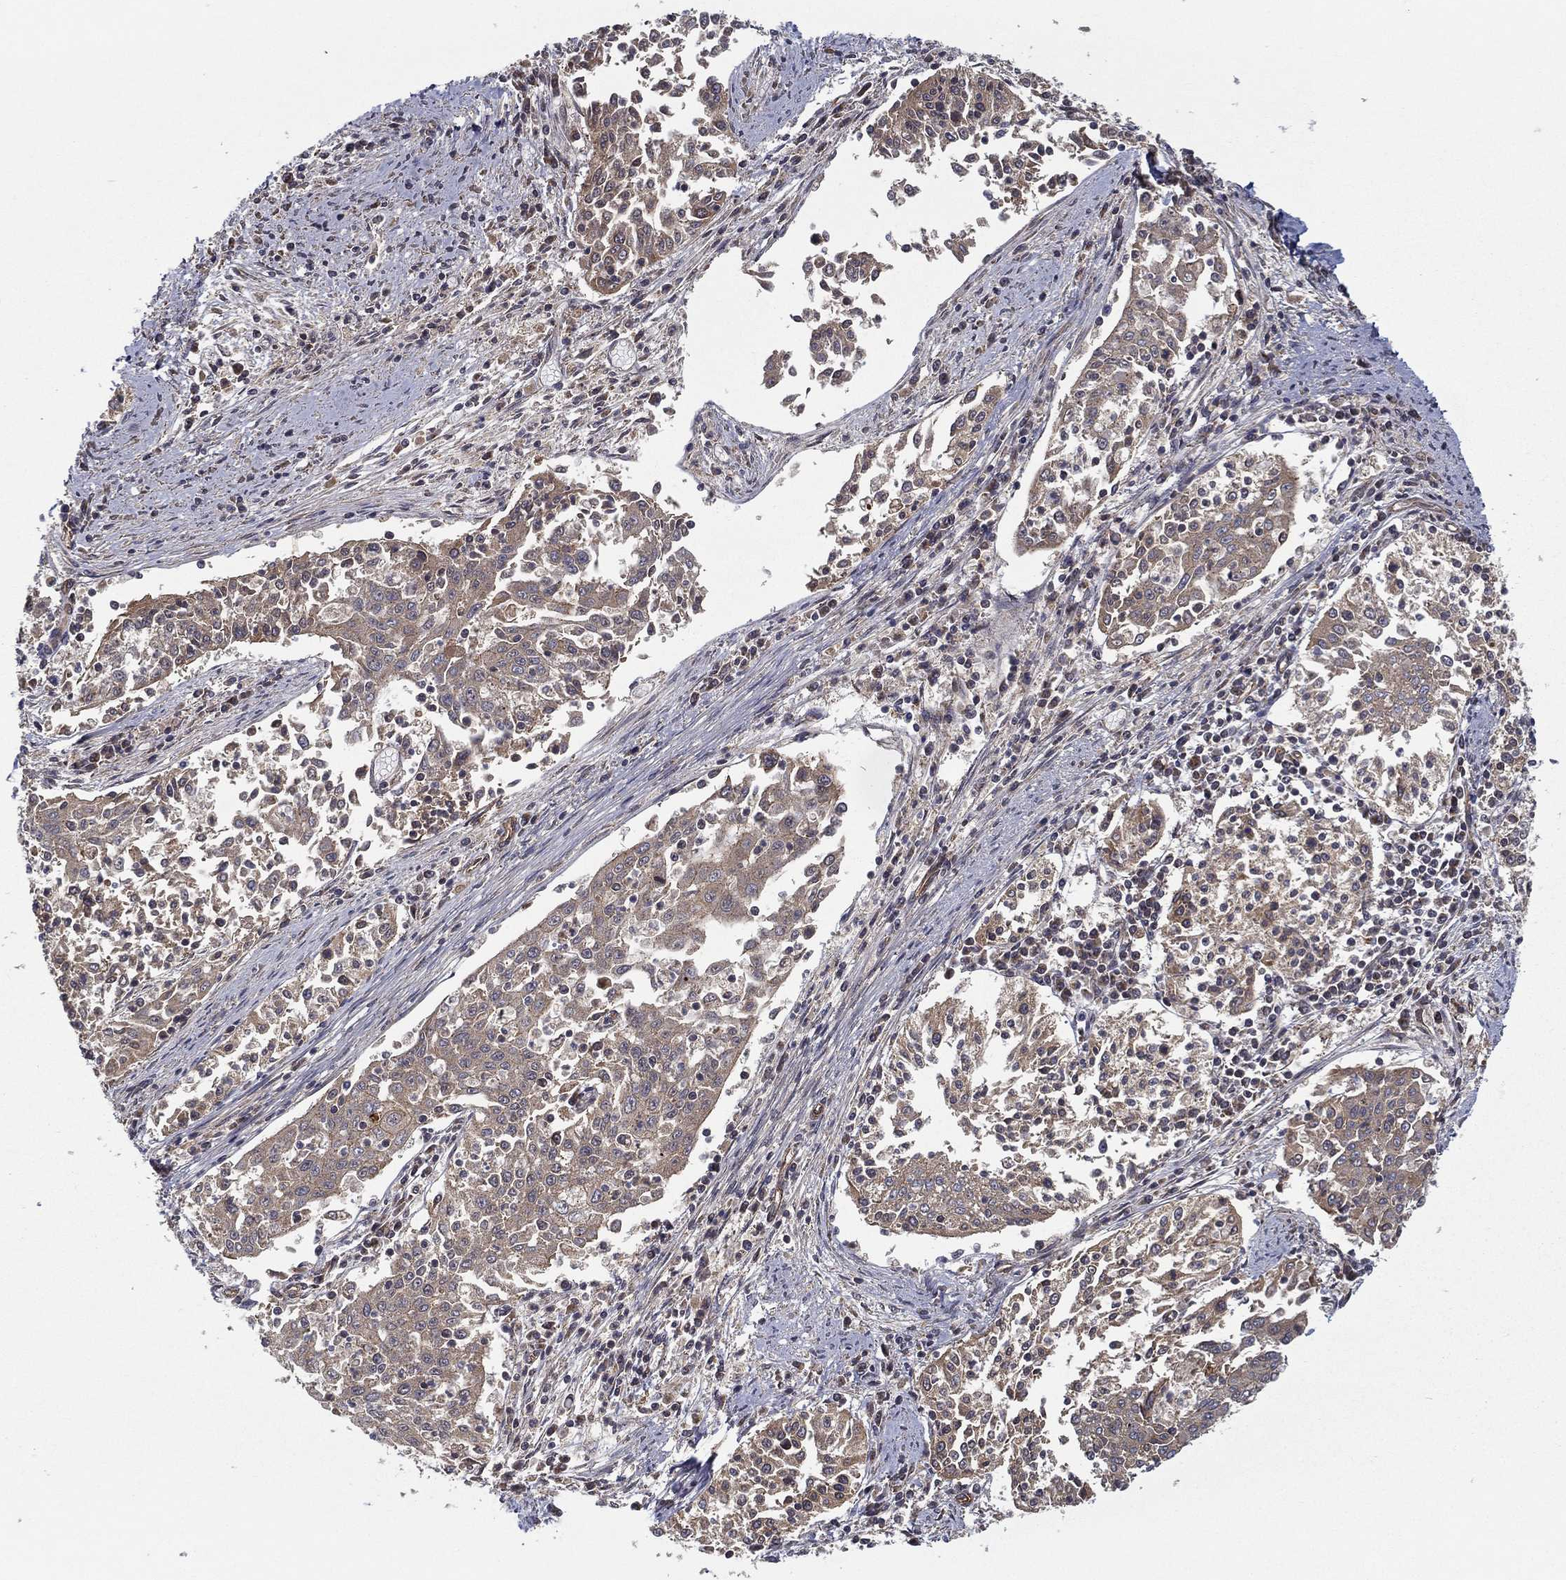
{"staining": {"intensity": "negative", "quantity": "none", "location": "none"}, "tissue": "cervical cancer", "cell_type": "Tumor cells", "image_type": "cancer", "snomed": [{"axis": "morphology", "description": "Squamous cell carcinoma, NOS"}, {"axis": "topography", "description": "Cervix"}], "caption": "This is a photomicrograph of IHC staining of cervical squamous cell carcinoma, which shows no positivity in tumor cells. (Immunohistochemistry (ihc), brightfield microscopy, high magnification).", "gene": "UACA", "patient": {"sex": "female", "age": 41}}